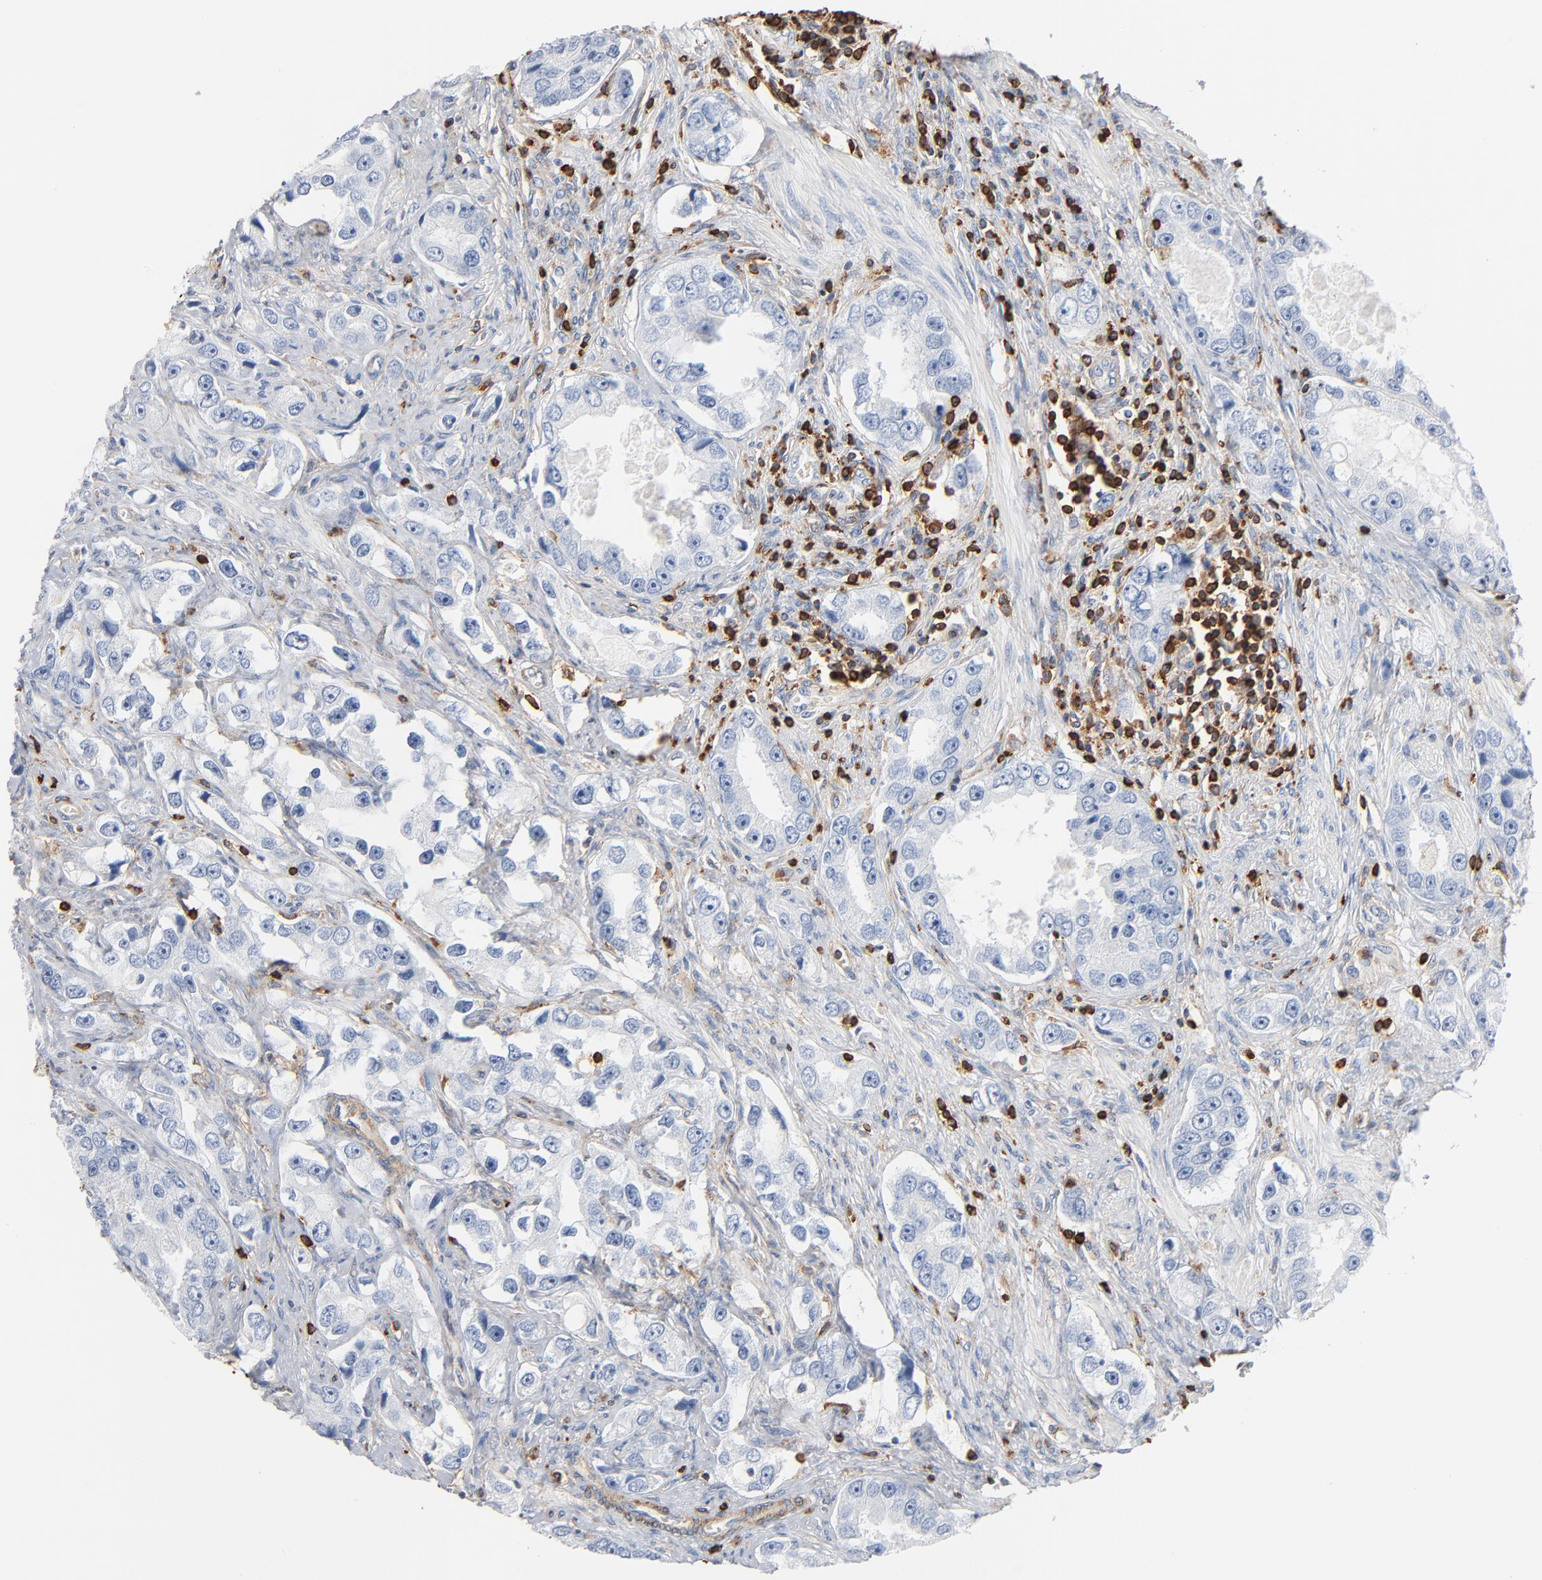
{"staining": {"intensity": "negative", "quantity": "none", "location": "none"}, "tissue": "prostate cancer", "cell_type": "Tumor cells", "image_type": "cancer", "snomed": [{"axis": "morphology", "description": "Adenocarcinoma, High grade"}, {"axis": "topography", "description": "Prostate"}], "caption": "Prostate cancer (adenocarcinoma (high-grade)) stained for a protein using IHC shows no positivity tumor cells.", "gene": "SH3KBP1", "patient": {"sex": "male", "age": 63}}